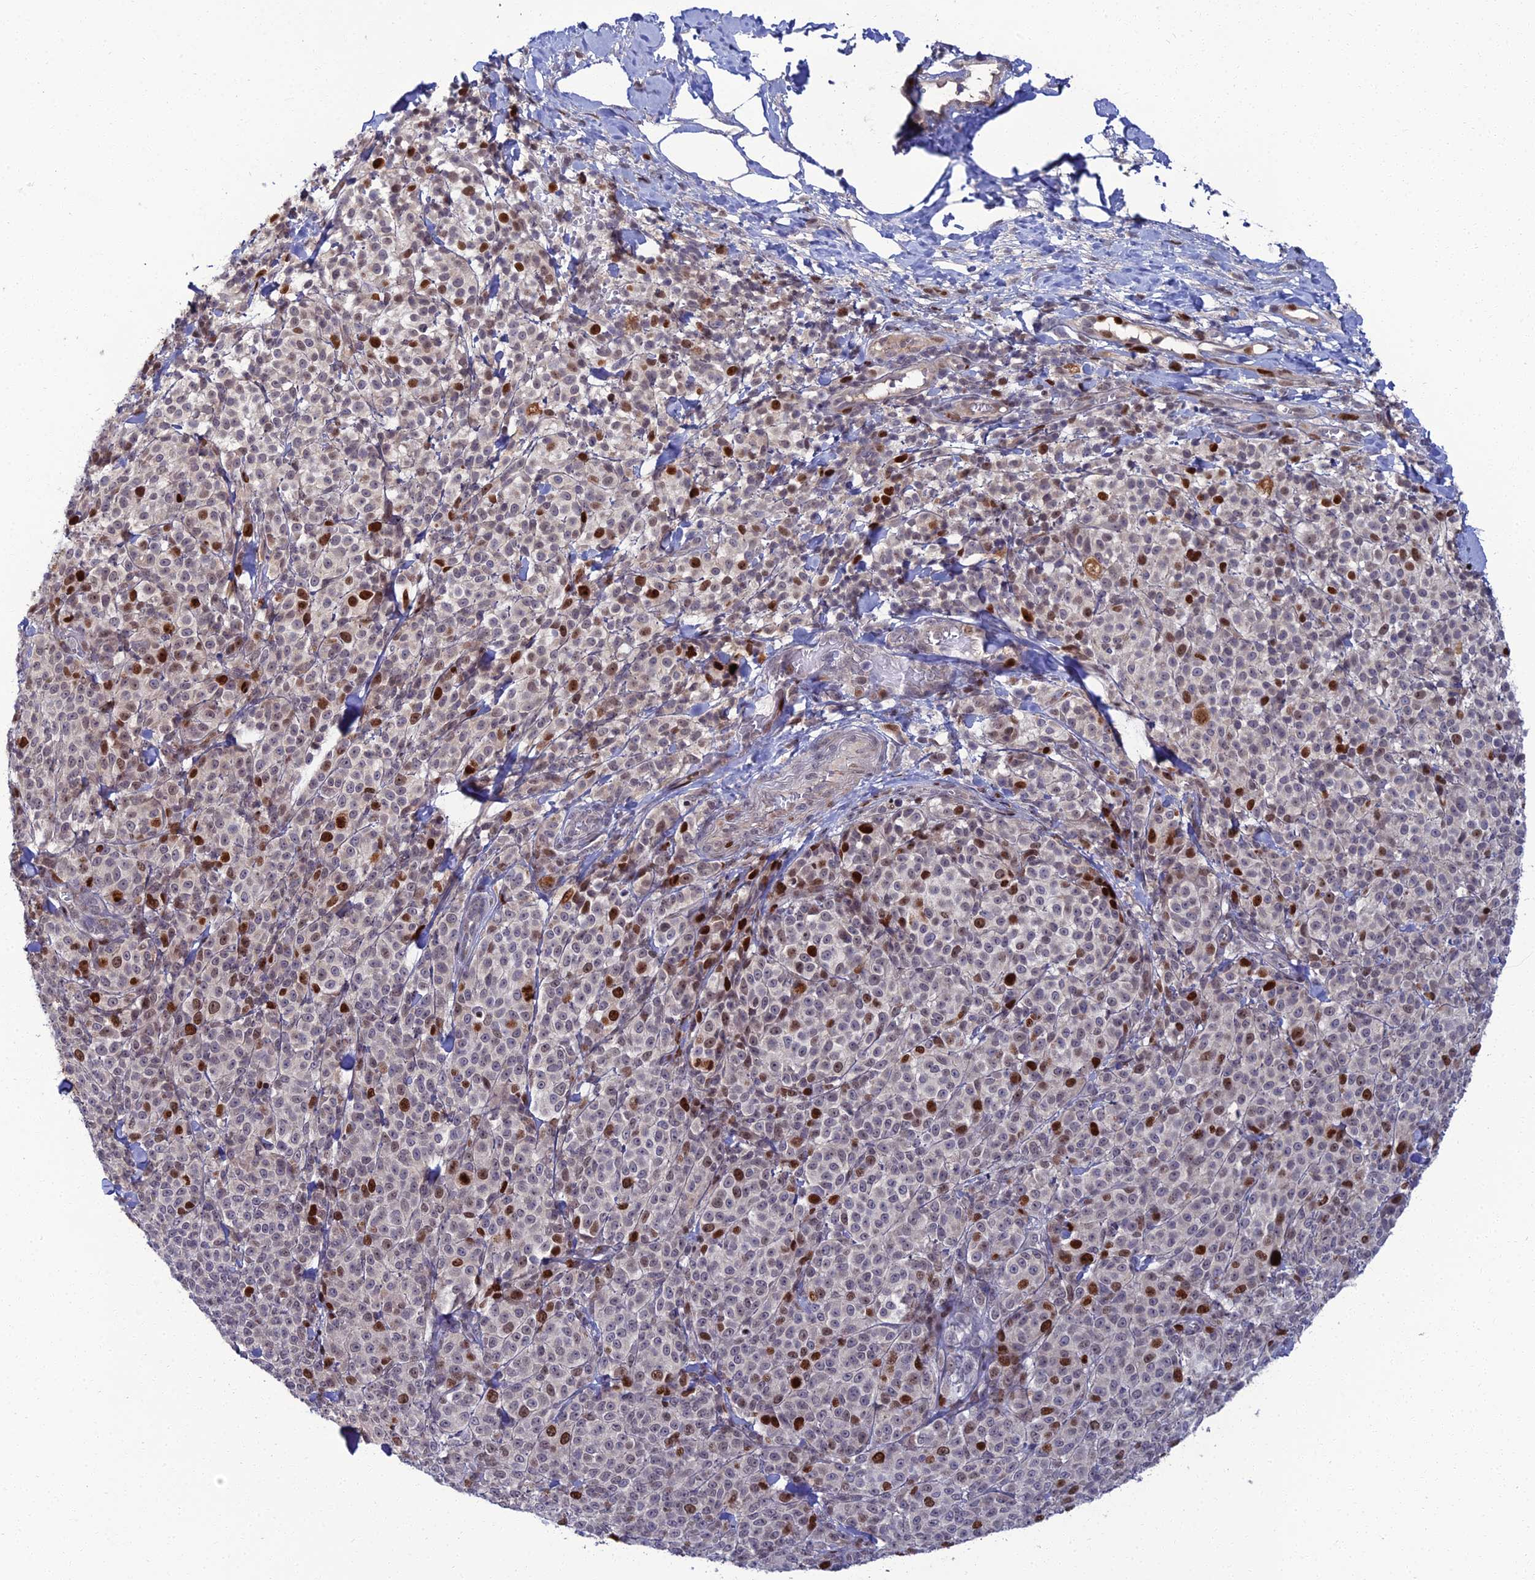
{"staining": {"intensity": "strong", "quantity": "<25%", "location": "nuclear"}, "tissue": "melanoma", "cell_type": "Tumor cells", "image_type": "cancer", "snomed": [{"axis": "morphology", "description": "Normal tissue, NOS"}, {"axis": "morphology", "description": "Malignant melanoma, NOS"}, {"axis": "topography", "description": "Skin"}], "caption": "Melanoma was stained to show a protein in brown. There is medium levels of strong nuclear expression in approximately <25% of tumor cells.", "gene": "TAF9B", "patient": {"sex": "female", "age": 34}}